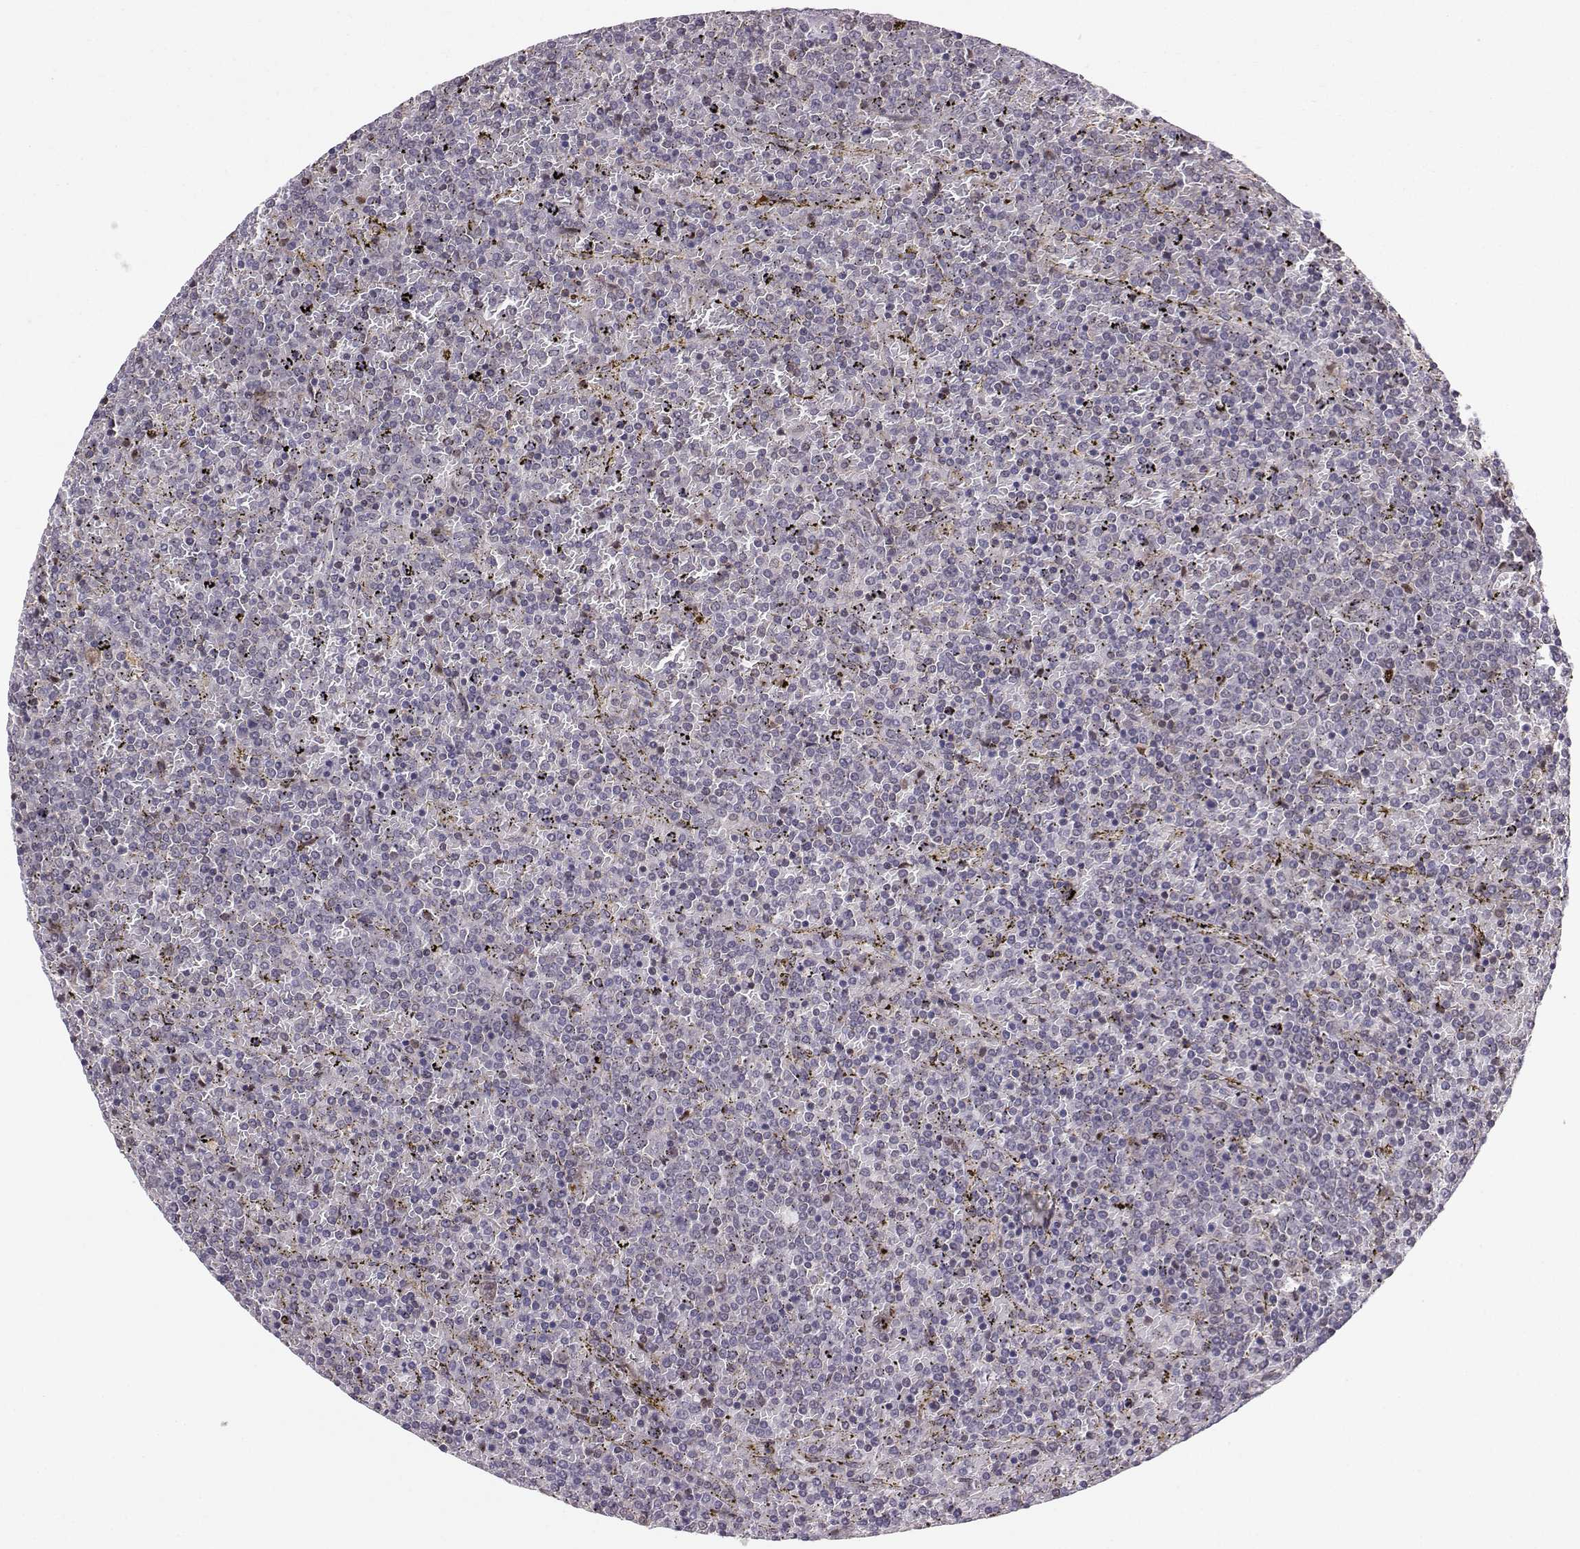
{"staining": {"intensity": "negative", "quantity": "none", "location": "none"}, "tissue": "lymphoma", "cell_type": "Tumor cells", "image_type": "cancer", "snomed": [{"axis": "morphology", "description": "Malignant lymphoma, non-Hodgkin's type, Low grade"}, {"axis": "topography", "description": "Spleen"}], "caption": "DAB immunohistochemical staining of human malignant lymphoma, non-Hodgkin's type (low-grade) demonstrates no significant staining in tumor cells.", "gene": "PKP2", "patient": {"sex": "female", "age": 77}}